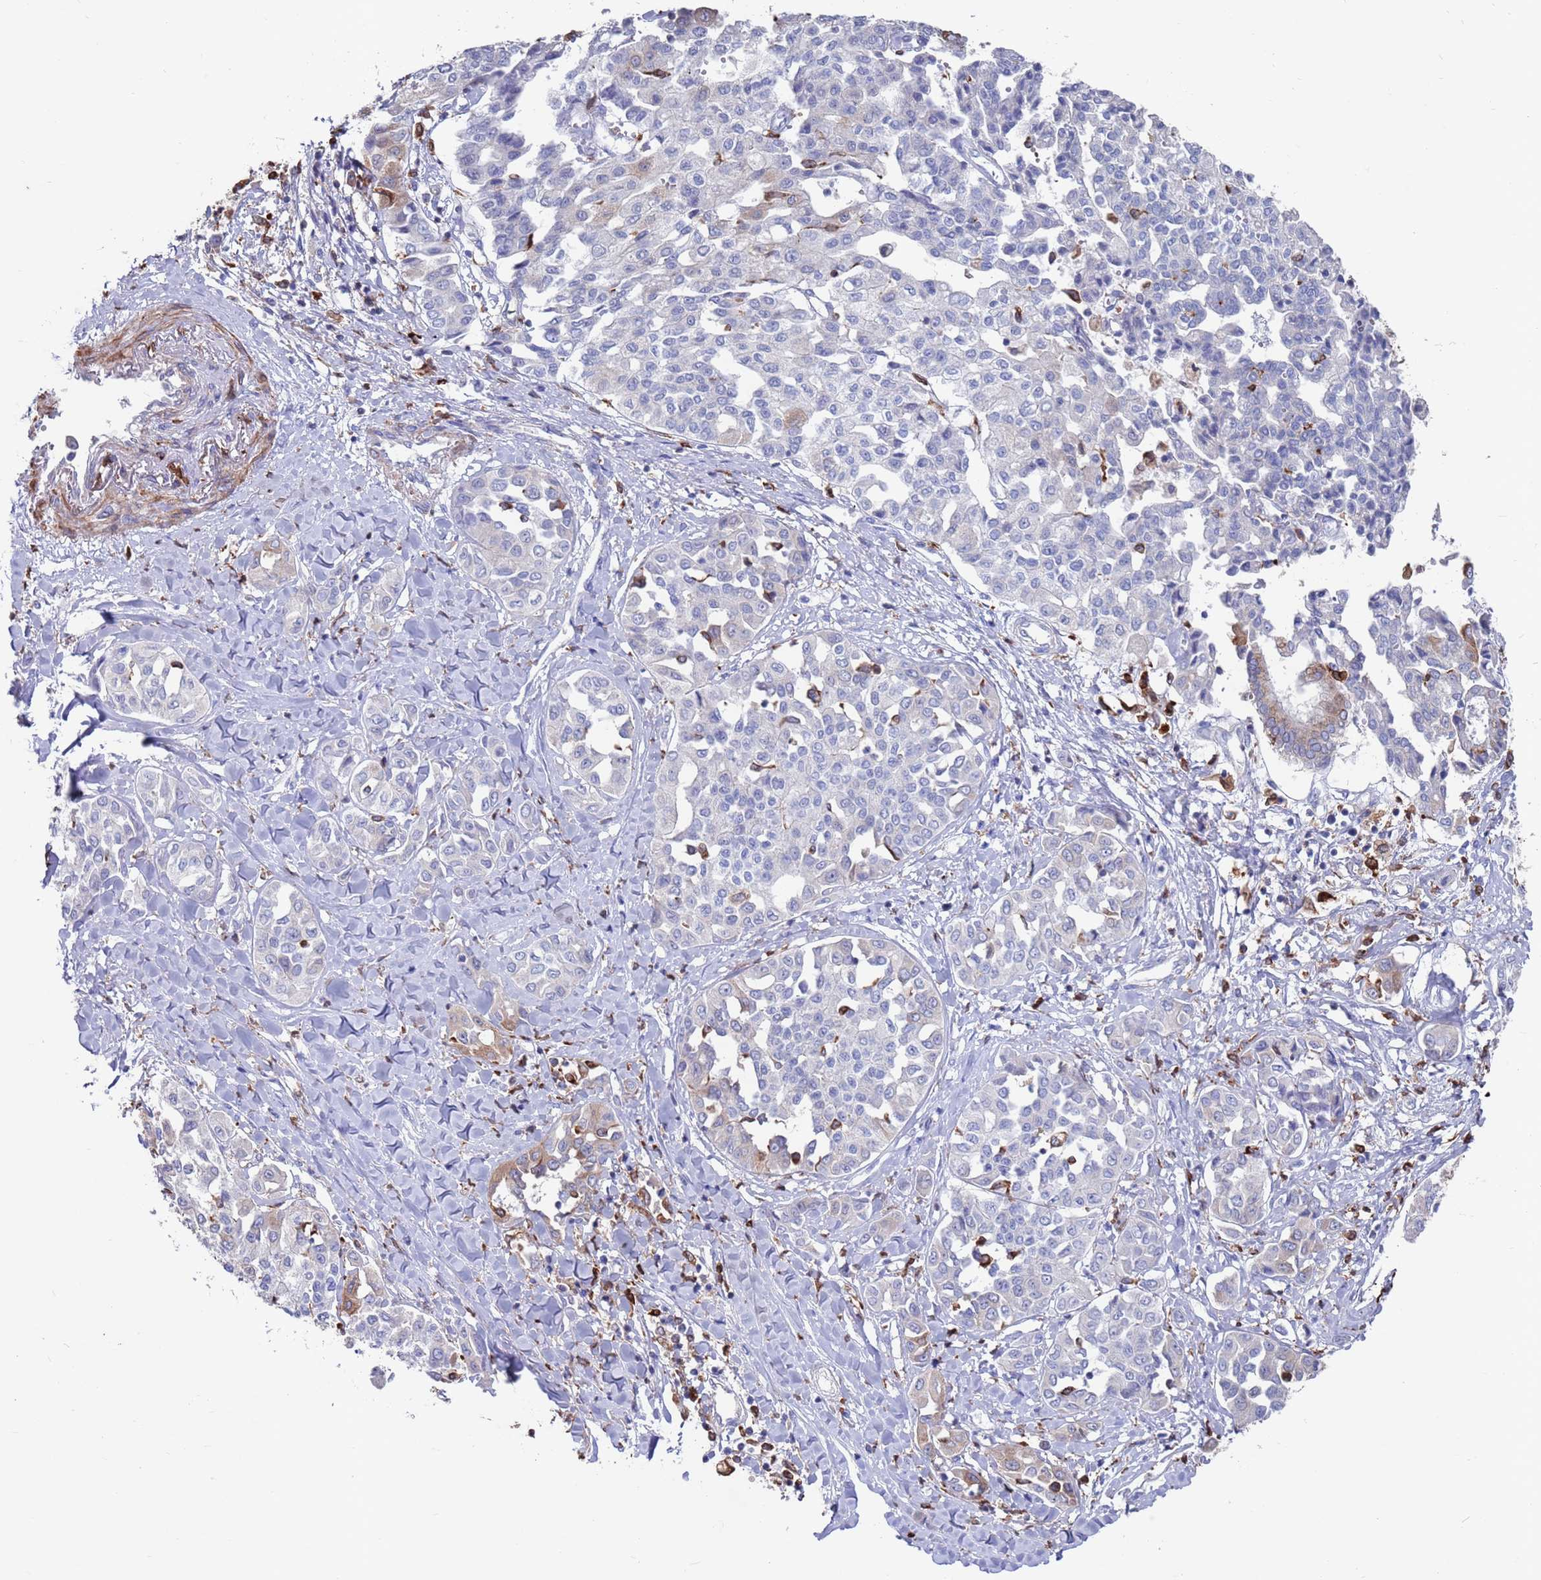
{"staining": {"intensity": "negative", "quantity": "none", "location": "none"}, "tissue": "liver cancer", "cell_type": "Tumor cells", "image_type": "cancer", "snomed": [{"axis": "morphology", "description": "Cholangiocarcinoma"}, {"axis": "topography", "description": "Liver"}], "caption": "Immunohistochemistry (IHC) of human liver cancer (cholangiocarcinoma) displays no positivity in tumor cells.", "gene": "GREB1L", "patient": {"sex": "female", "age": 77}}